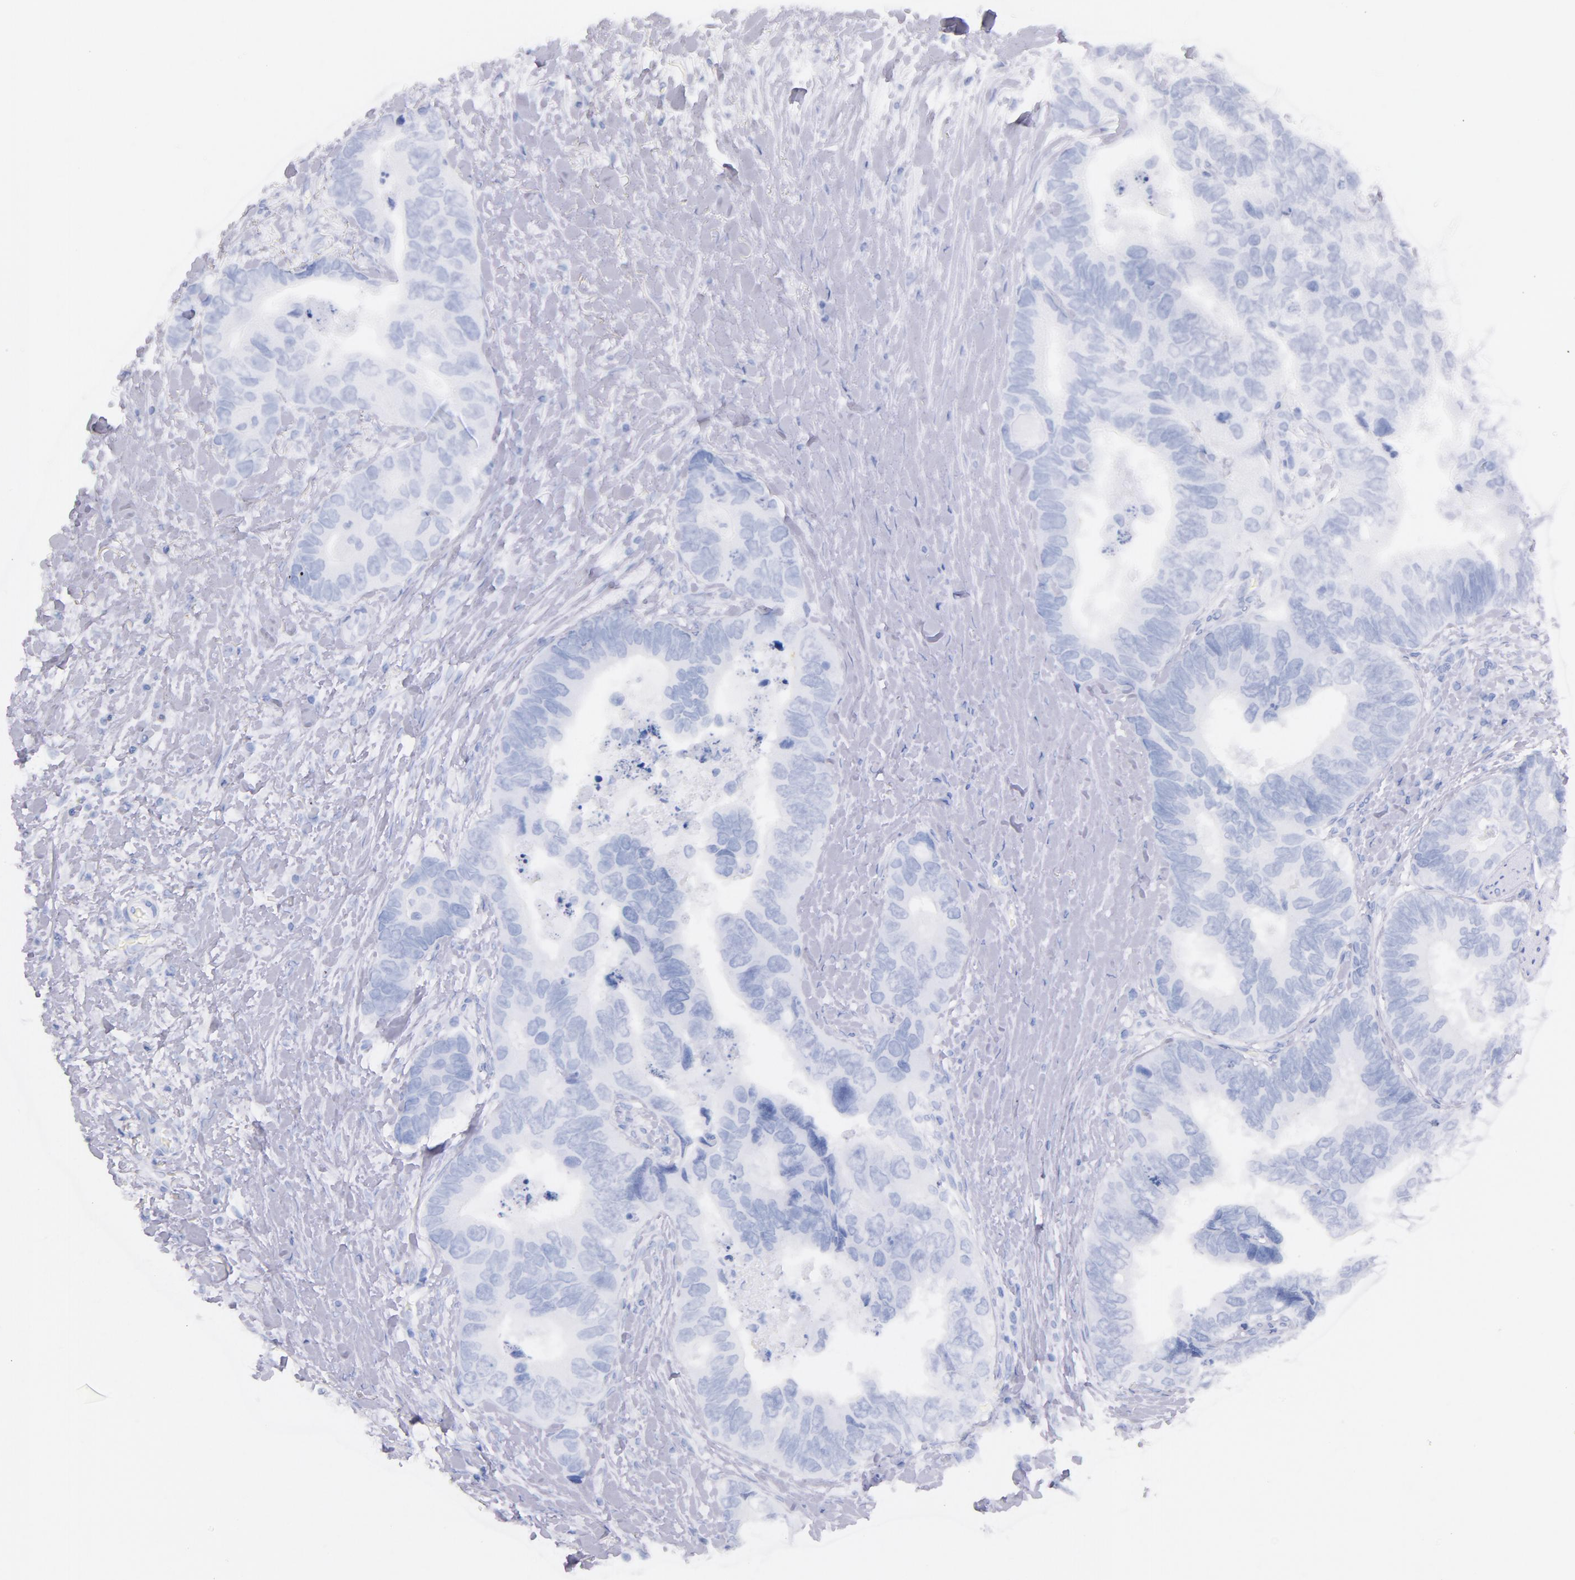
{"staining": {"intensity": "negative", "quantity": "none", "location": "none"}, "tissue": "colorectal cancer", "cell_type": "Tumor cells", "image_type": "cancer", "snomed": [{"axis": "morphology", "description": "Adenocarcinoma, NOS"}, {"axis": "topography", "description": "Rectum"}], "caption": "Tumor cells are negative for brown protein staining in colorectal cancer (adenocarcinoma). (DAB (3,3'-diaminobenzidine) immunohistochemistry visualized using brightfield microscopy, high magnification).", "gene": "CD44", "patient": {"sex": "female", "age": 67}}